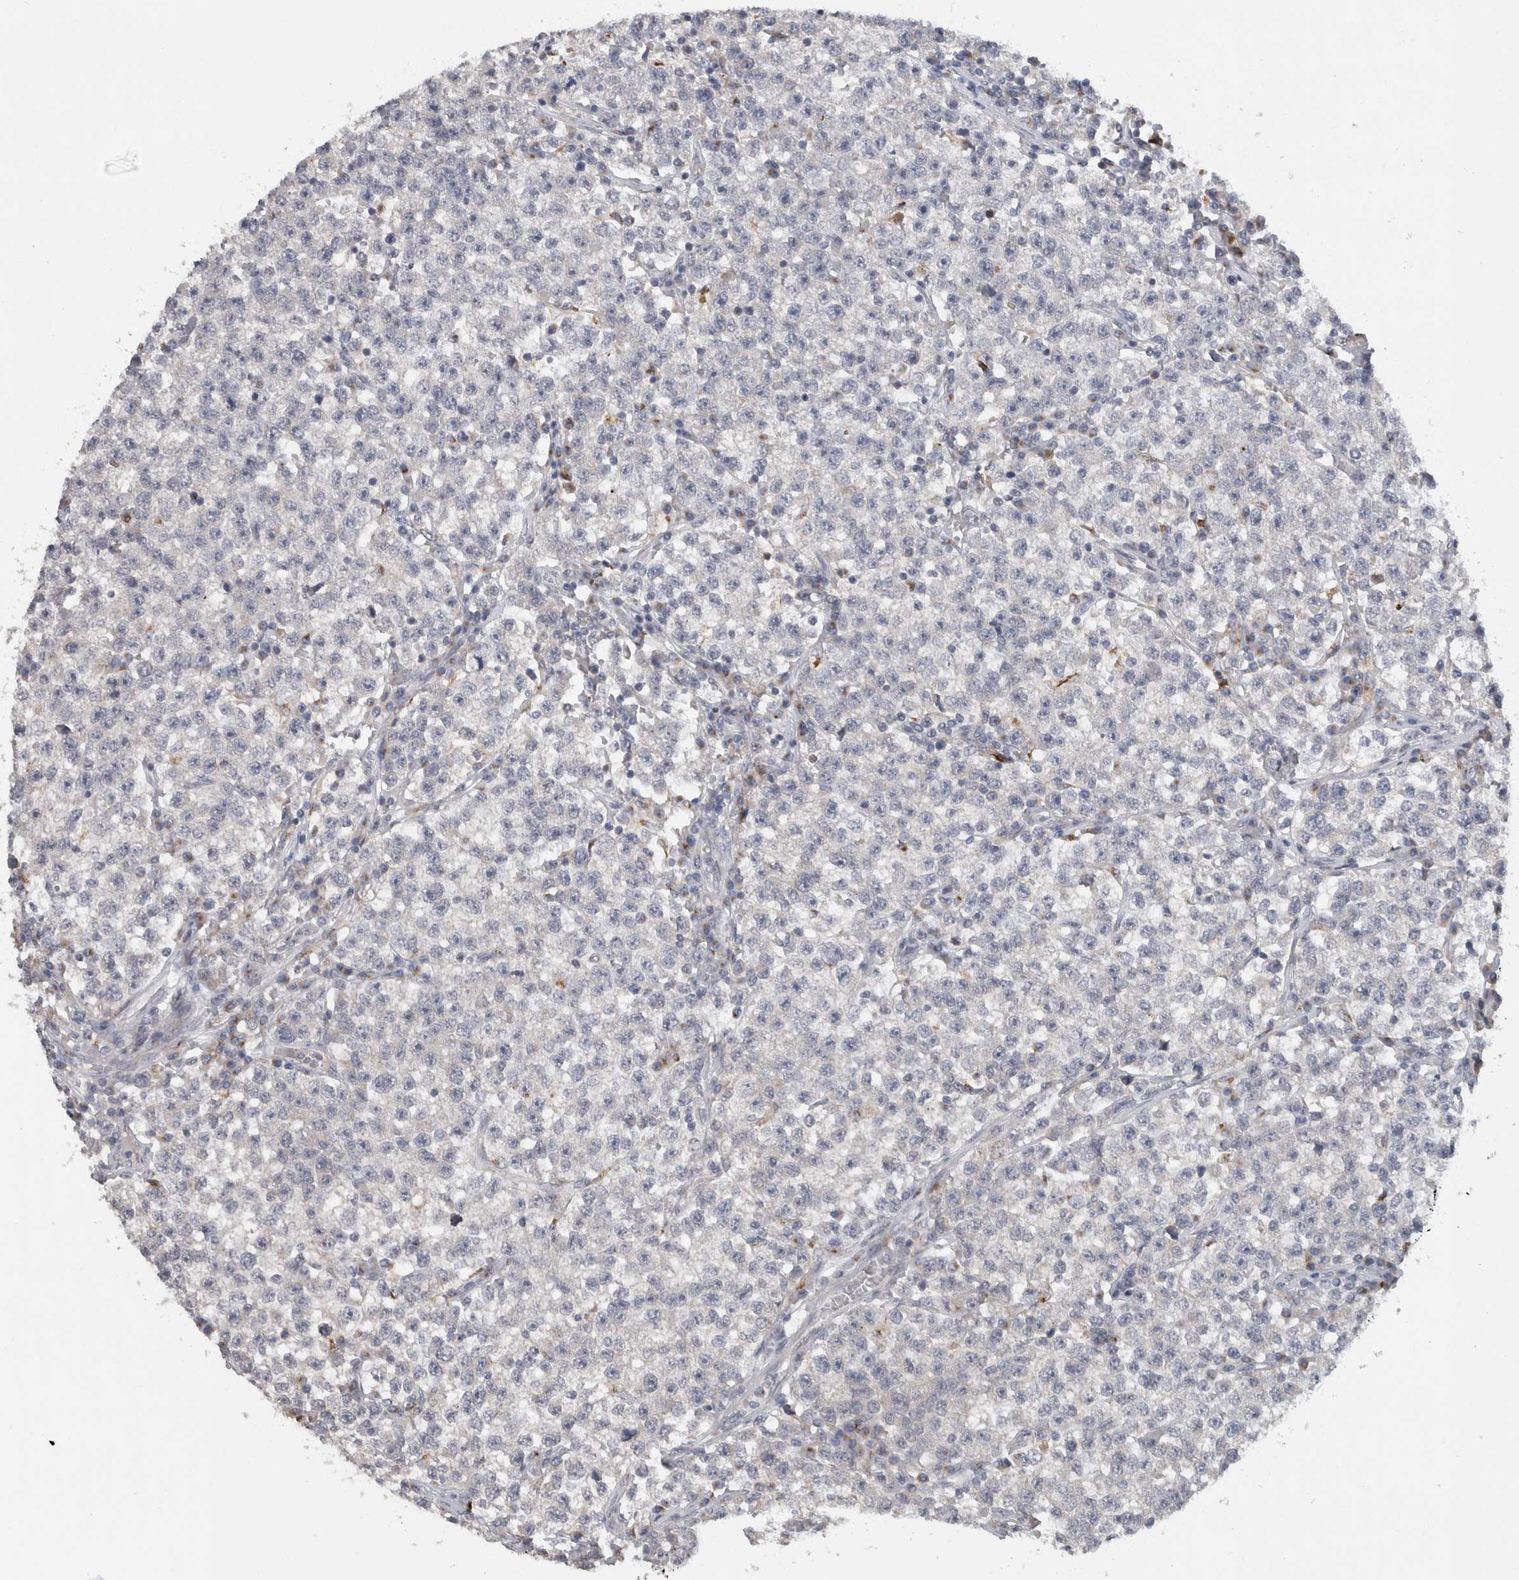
{"staining": {"intensity": "negative", "quantity": "none", "location": "none"}, "tissue": "testis cancer", "cell_type": "Tumor cells", "image_type": "cancer", "snomed": [{"axis": "morphology", "description": "Seminoma, NOS"}, {"axis": "topography", "description": "Testis"}], "caption": "High magnification brightfield microscopy of testis cancer stained with DAB (3,3'-diaminobenzidine) (brown) and counterstained with hematoxylin (blue): tumor cells show no significant expression. Brightfield microscopy of immunohistochemistry stained with DAB (brown) and hematoxylin (blue), captured at high magnification.", "gene": "MGAT1", "patient": {"sex": "male", "age": 22}}